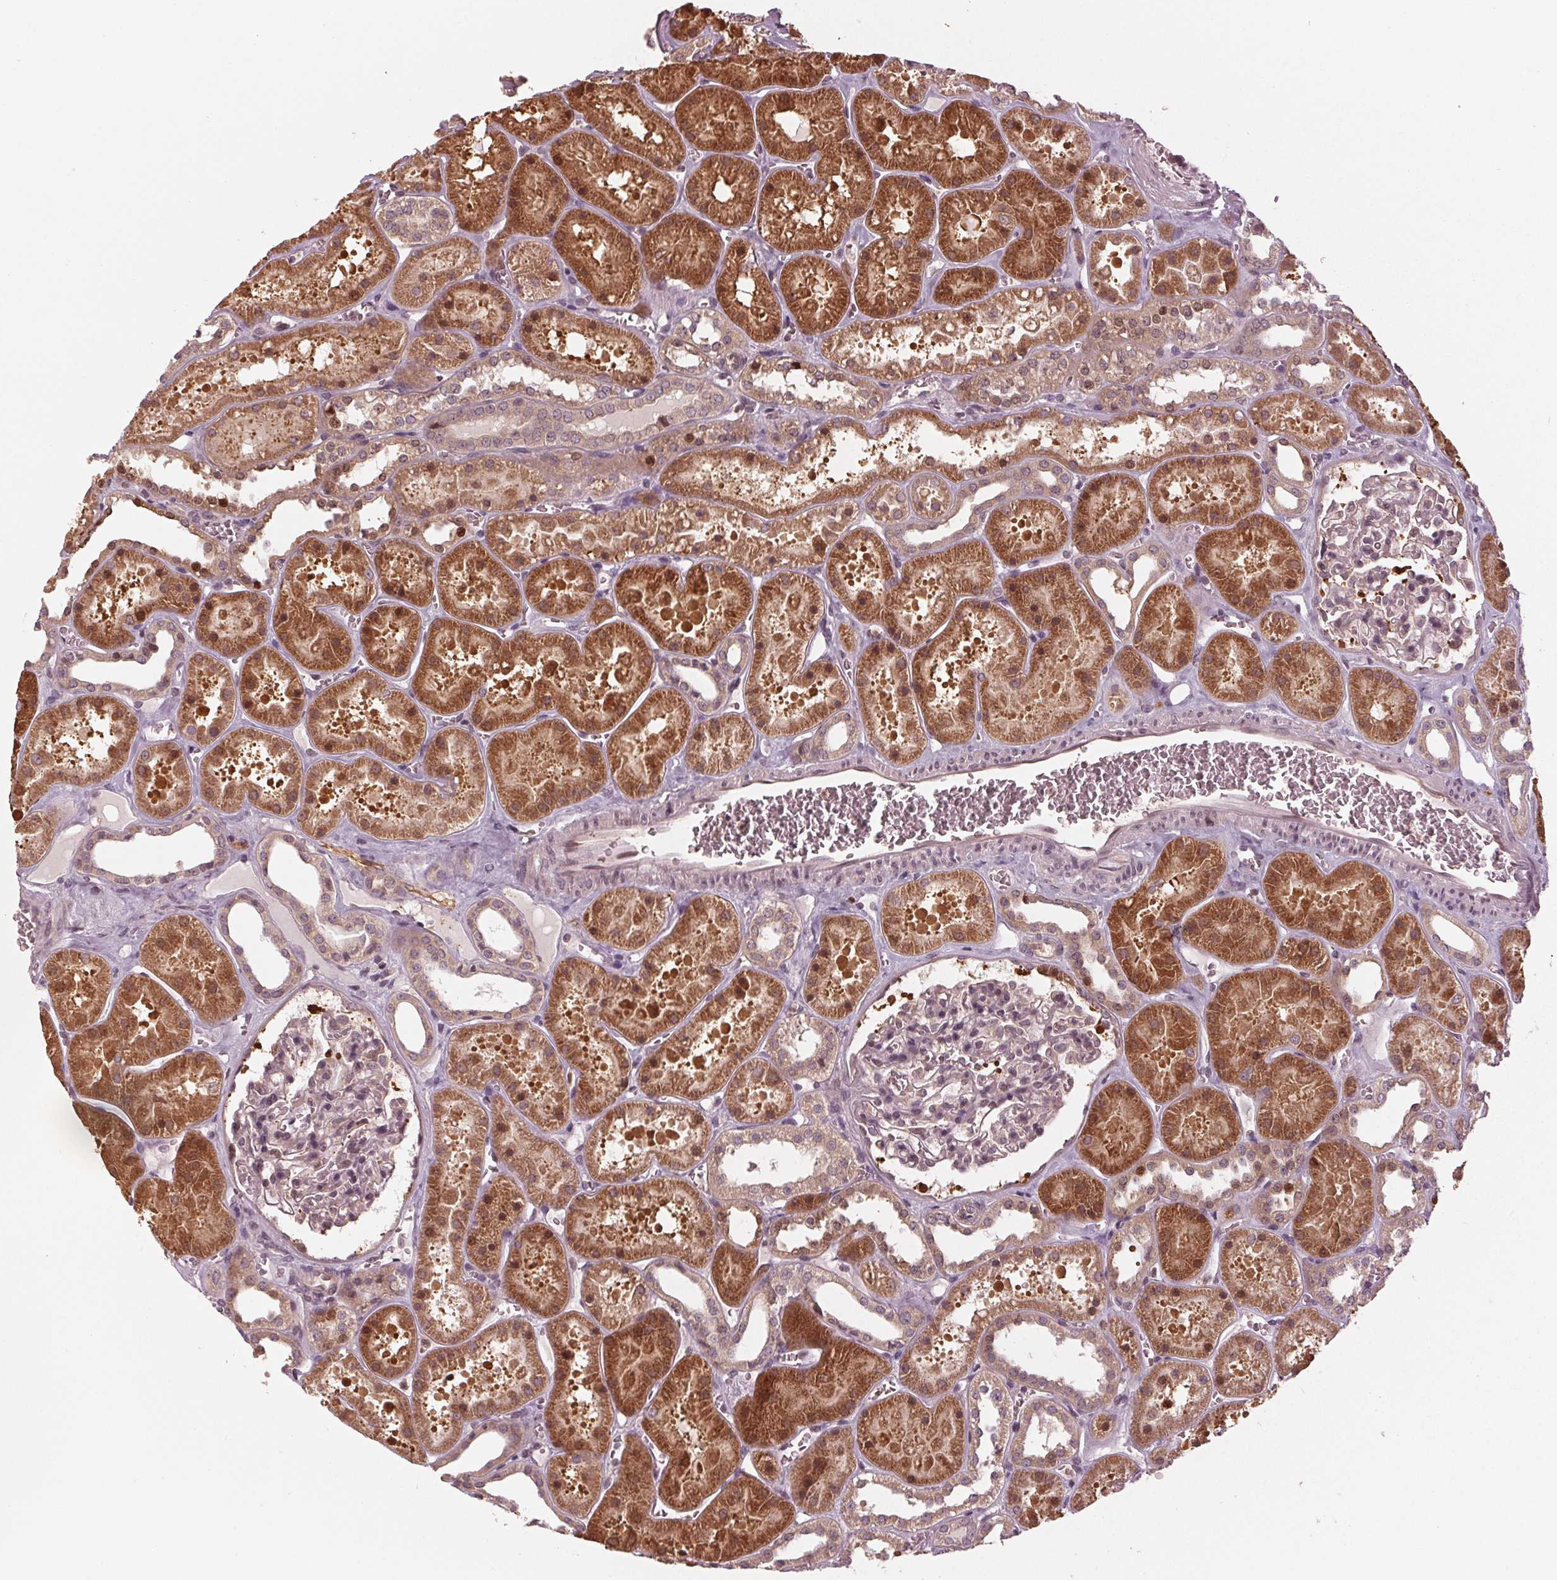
{"staining": {"intensity": "weak", "quantity": "<25%", "location": "nuclear"}, "tissue": "kidney", "cell_type": "Cells in glomeruli", "image_type": "normal", "snomed": [{"axis": "morphology", "description": "Normal tissue, NOS"}, {"axis": "topography", "description": "Kidney"}], "caption": "Kidney stained for a protein using IHC displays no staining cells in glomeruli.", "gene": "ZNF471", "patient": {"sex": "female", "age": 41}}